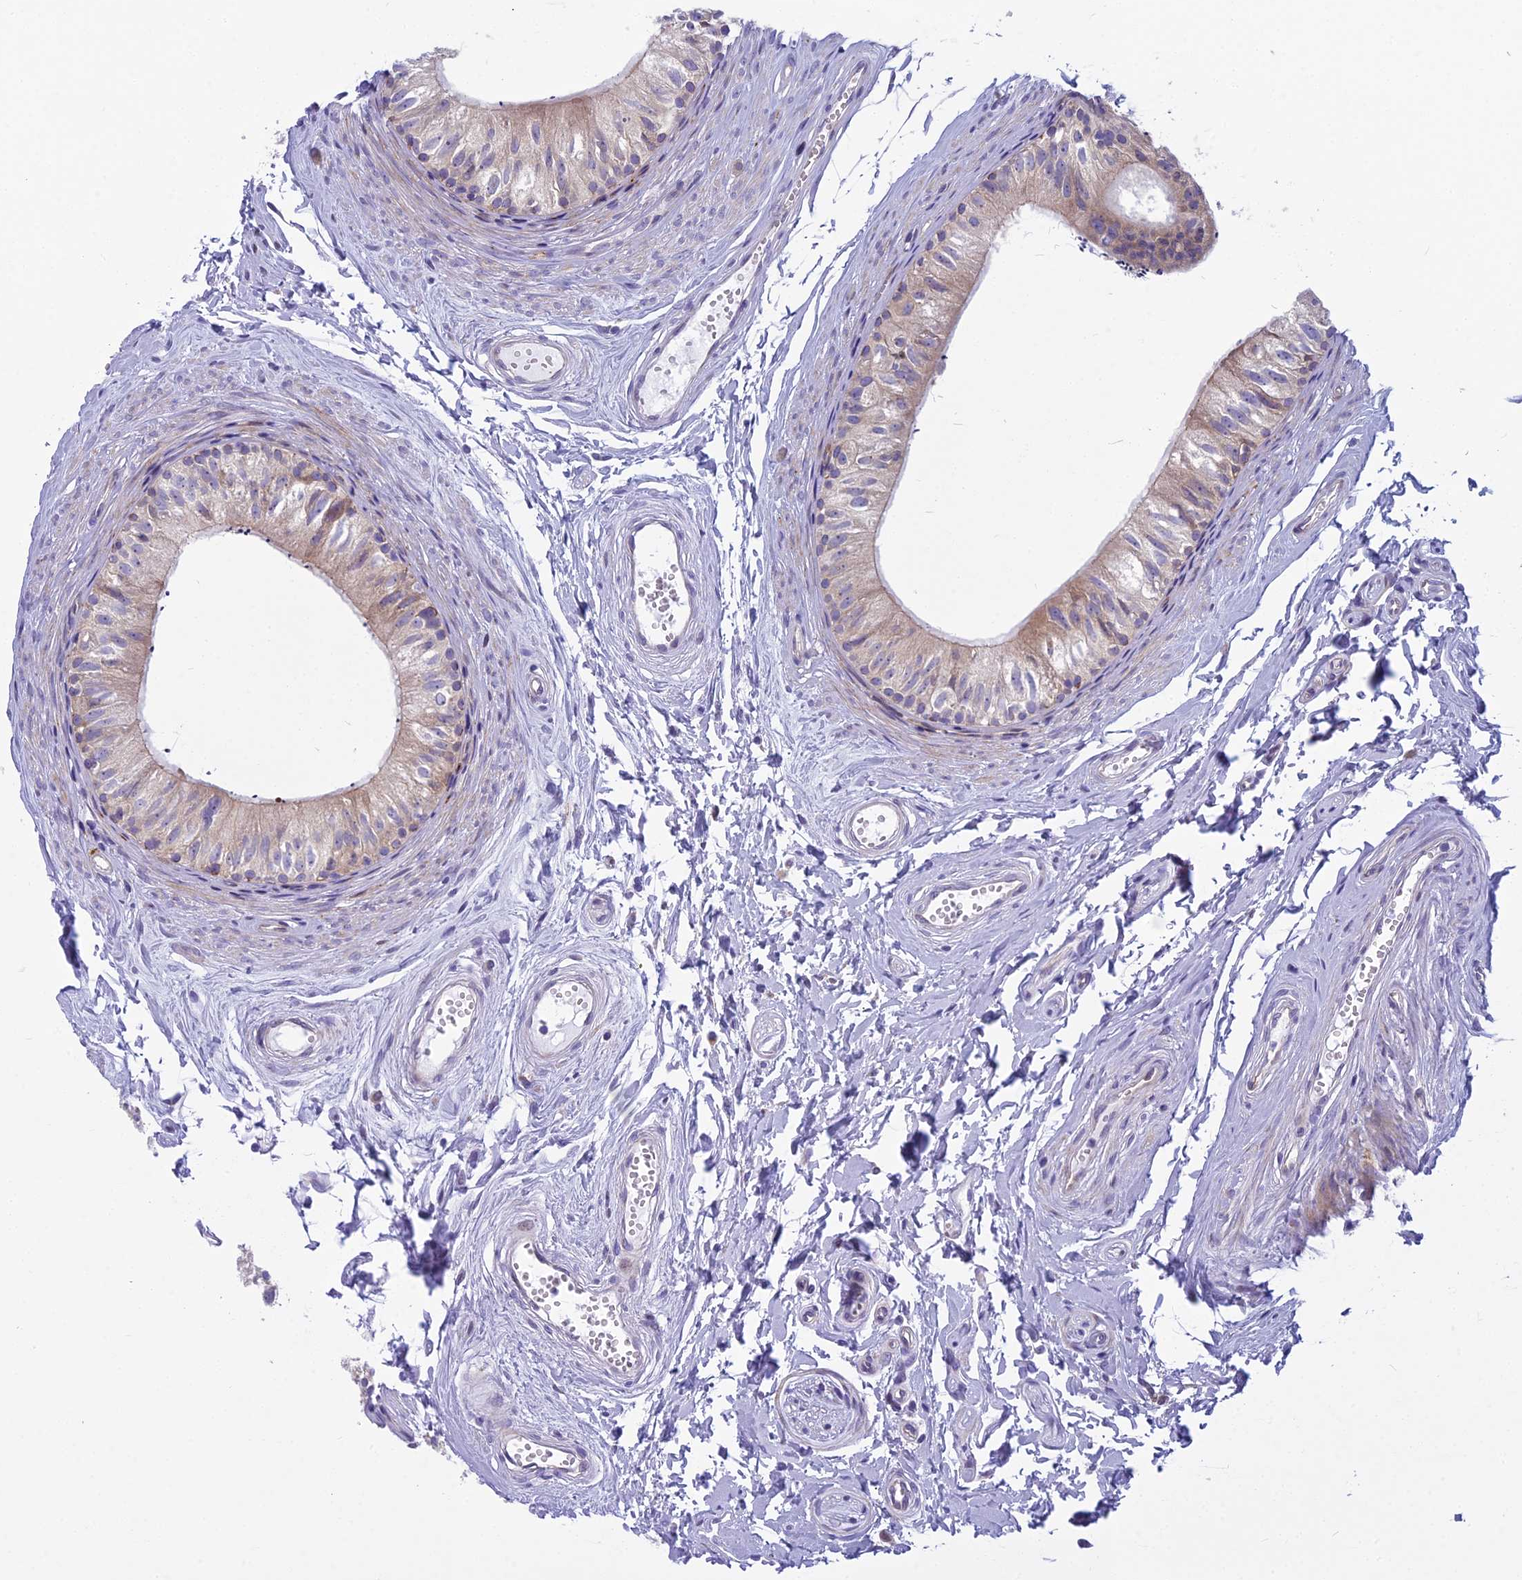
{"staining": {"intensity": "moderate", "quantity": "25%-75%", "location": "cytoplasmic/membranous"}, "tissue": "epididymis", "cell_type": "Glandular cells", "image_type": "normal", "snomed": [{"axis": "morphology", "description": "Normal tissue, NOS"}, {"axis": "topography", "description": "Epididymis"}], "caption": "A brown stain highlights moderate cytoplasmic/membranous positivity of a protein in glandular cells of normal epididymis.", "gene": "PCDHB14", "patient": {"sex": "male", "age": 56}}